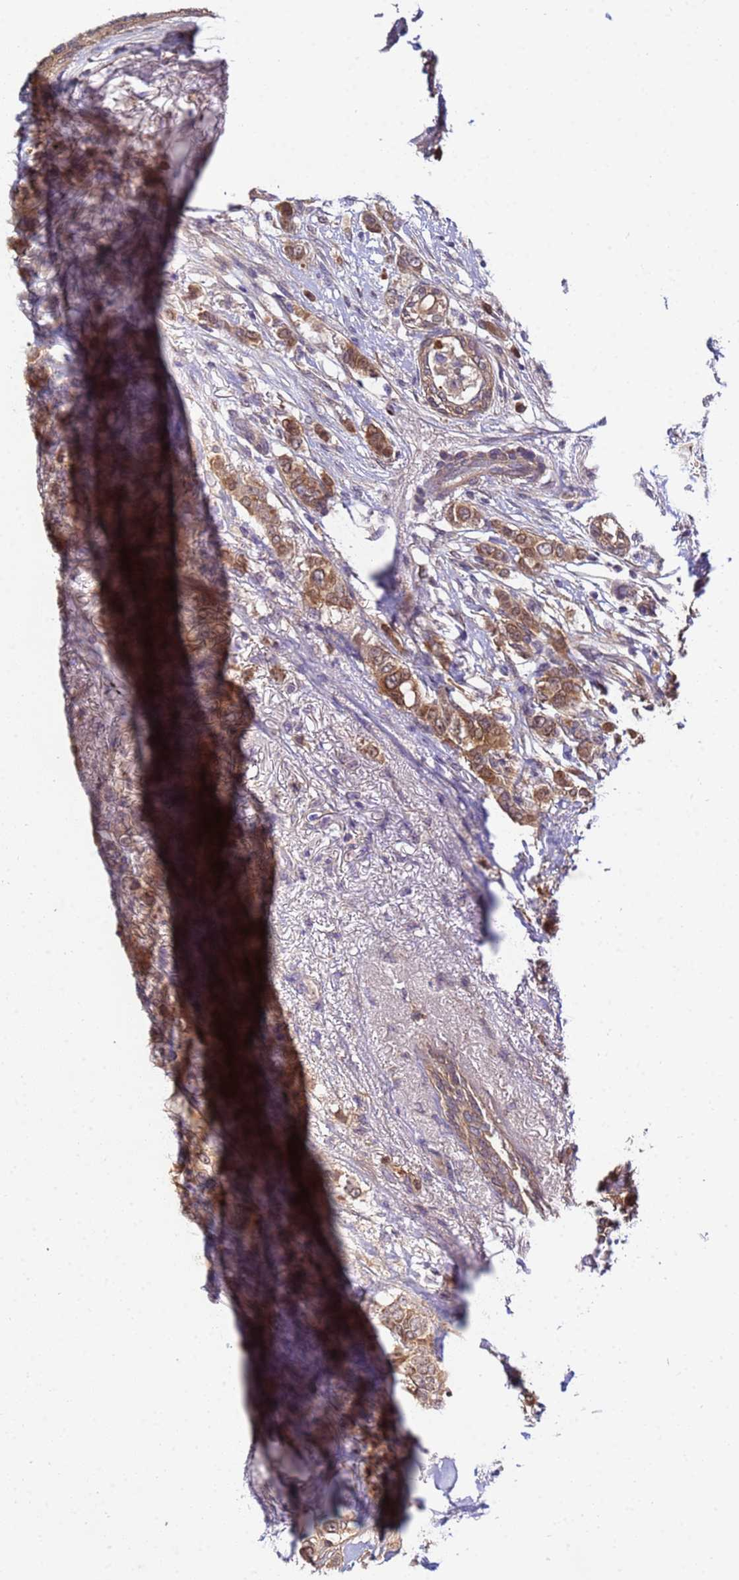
{"staining": {"intensity": "moderate", "quantity": ">75%", "location": "cytoplasmic/membranous"}, "tissue": "breast cancer", "cell_type": "Tumor cells", "image_type": "cancer", "snomed": [{"axis": "morphology", "description": "Lobular carcinoma"}, {"axis": "topography", "description": "Breast"}], "caption": "Immunohistochemistry (IHC) (DAB) staining of breast cancer (lobular carcinoma) displays moderate cytoplasmic/membranous protein positivity in approximately >75% of tumor cells.", "gene": "NAXE", "patient": {"sex": "female", "age": 51}}